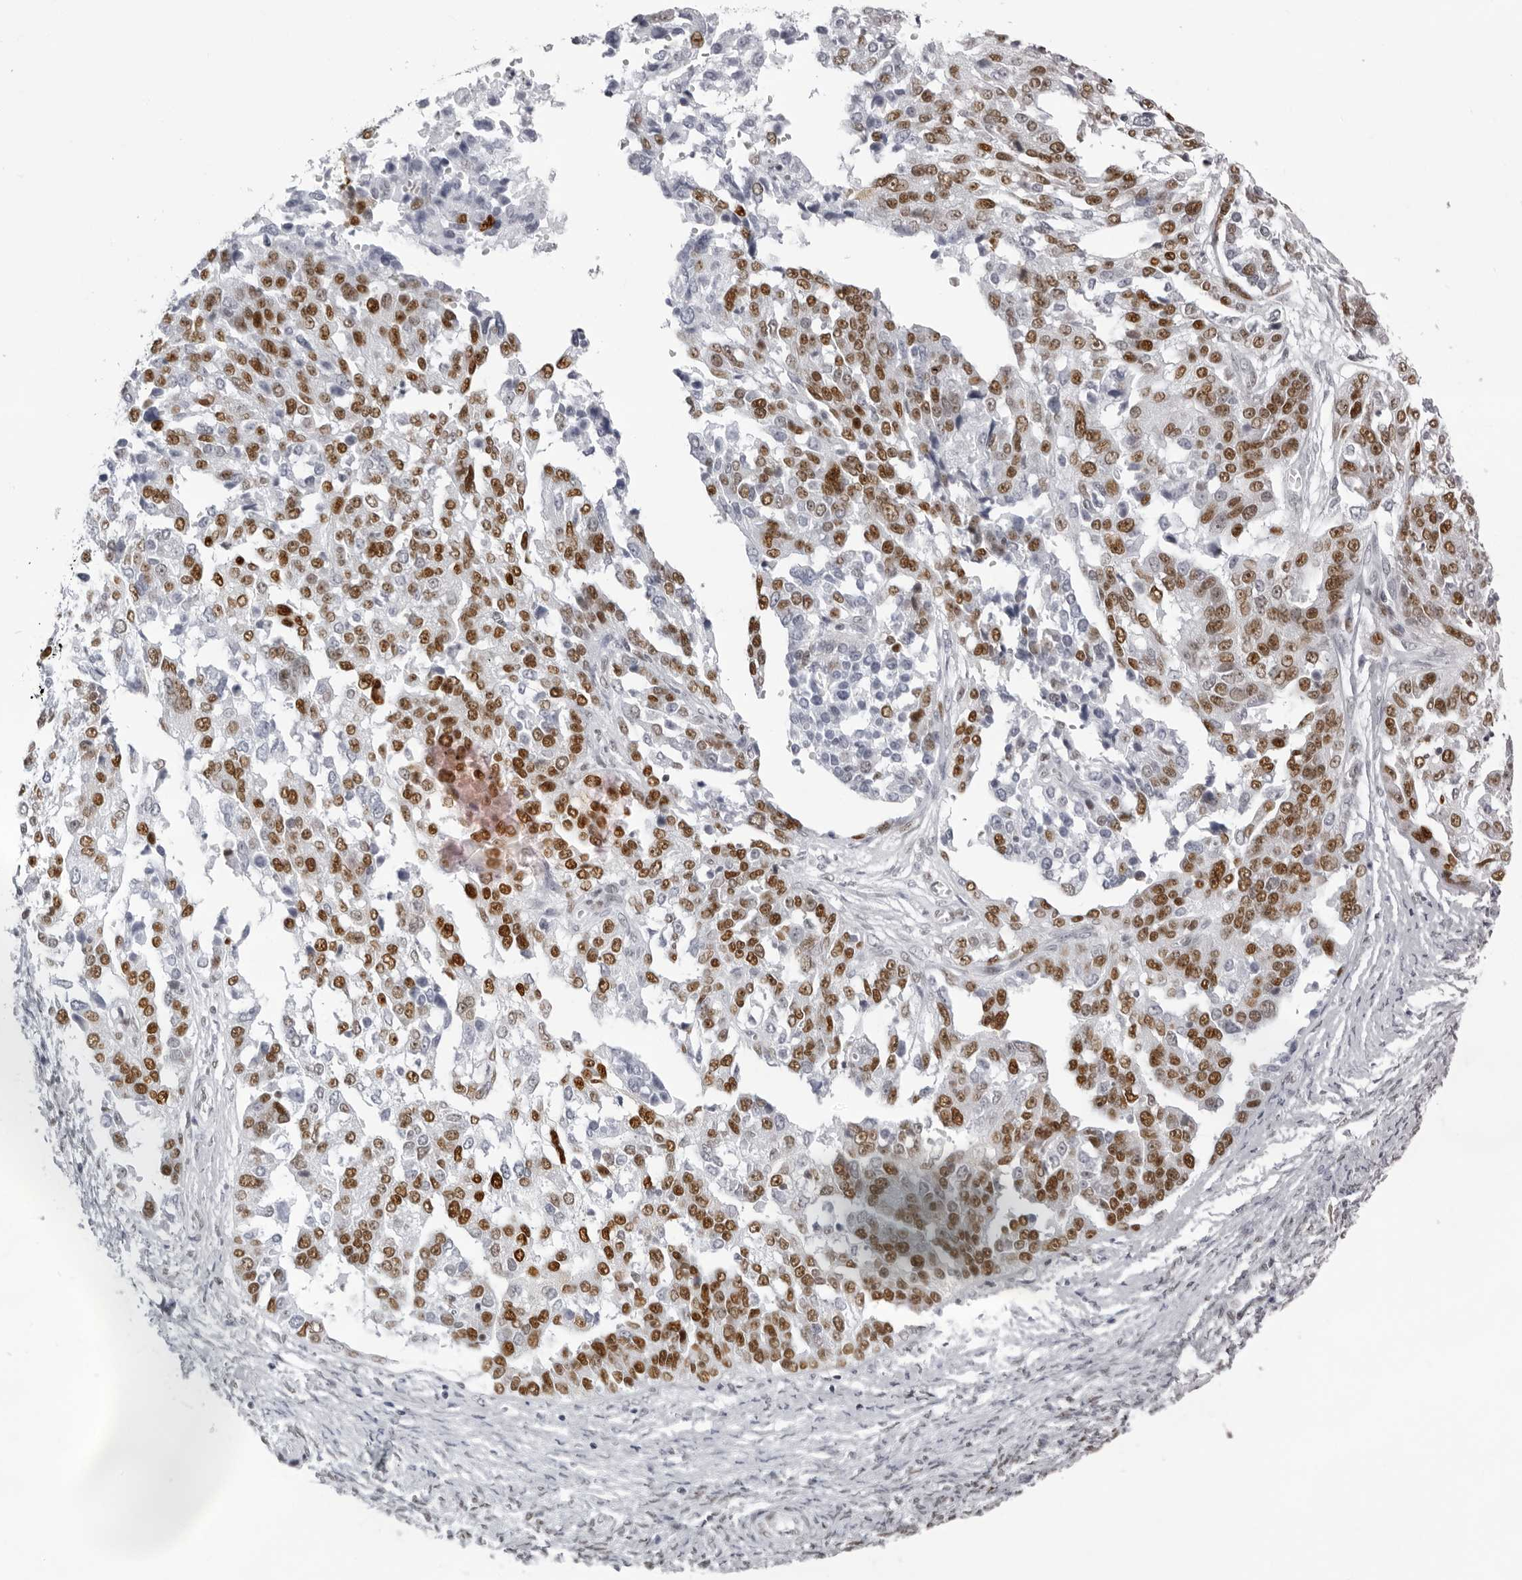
{"staining": {"intensity": "strong", "quantity": ">75%", "location": "nuclear"}, "tissue": "ovarian cancer", "cell_type": "Tumor cells", "image_type": "cancer", "snomed": [{"axis": "morphology", "description": "Cystadenocarcinoma, serous, NOS"}, {"axis": "topography", "description": "Ovary"}], "caption": "Approximately >75% of tumor cells in human ovarian cancer (serous cystadenocarcinoma) exhibit strong nuclear protein positivity as visualized by brown immunohistochemical staining.", "gene": "IRF2BP2", "patient": {"sex": "female", "age": 44}}